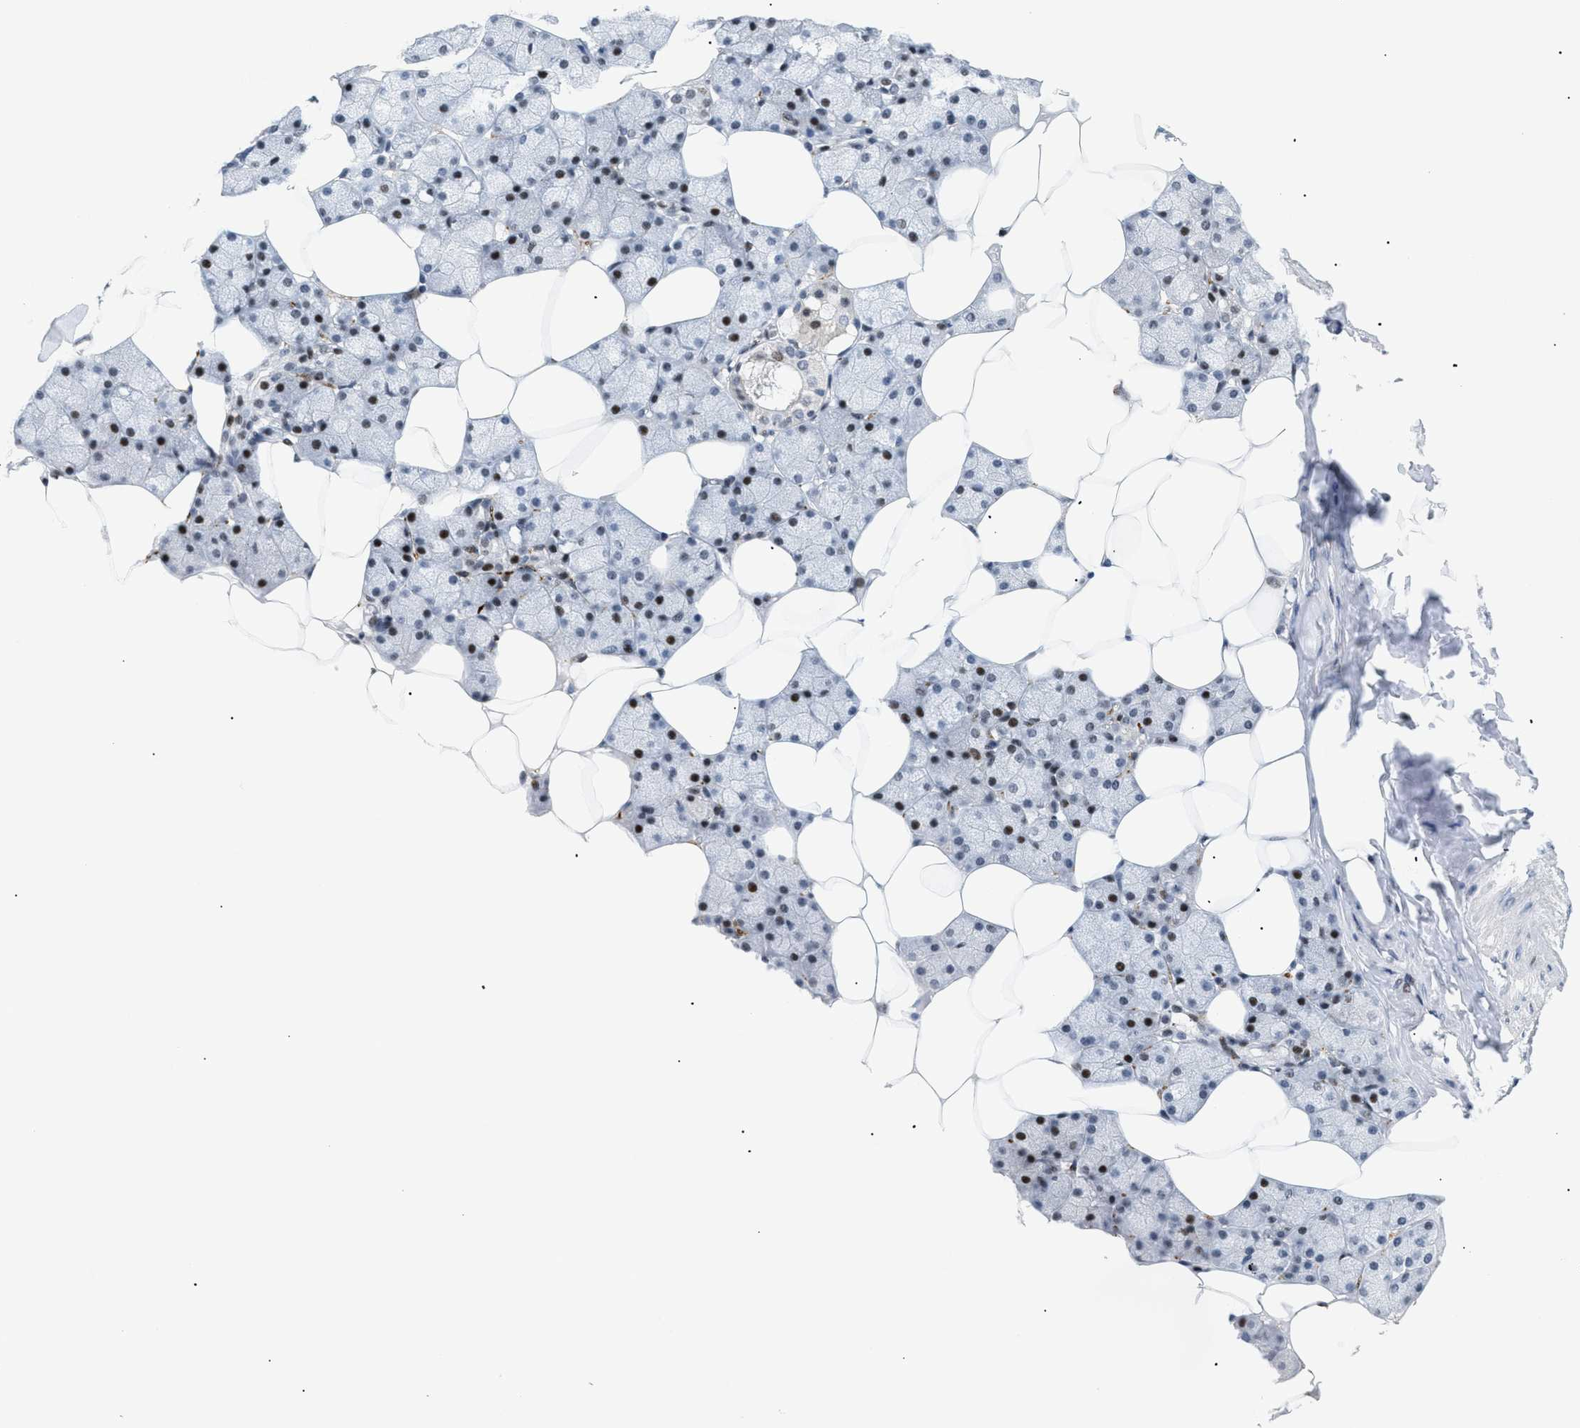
{"staining": {"intensity": "strong", "quantity": ">75%", "location": "nuclear"}, "tissue": "salivary gland", "cell_type": "Glandular cells", "image_type": "normal", "snomed": [{"axis": "morphology", "description": "Normal tissue, NOS"}, {"axis": "topography", "description": "Salivary gland"}], "caption": "This histopathology image reveals benign salivary gland stained with immunohistochemistry to label a protein in brown. The nuclear of glandular cells show strong positivity for the protein. Nuclei are counter-stained blue.", "gene": "MED1", "patient": {"sex": "male", "age": 62}}